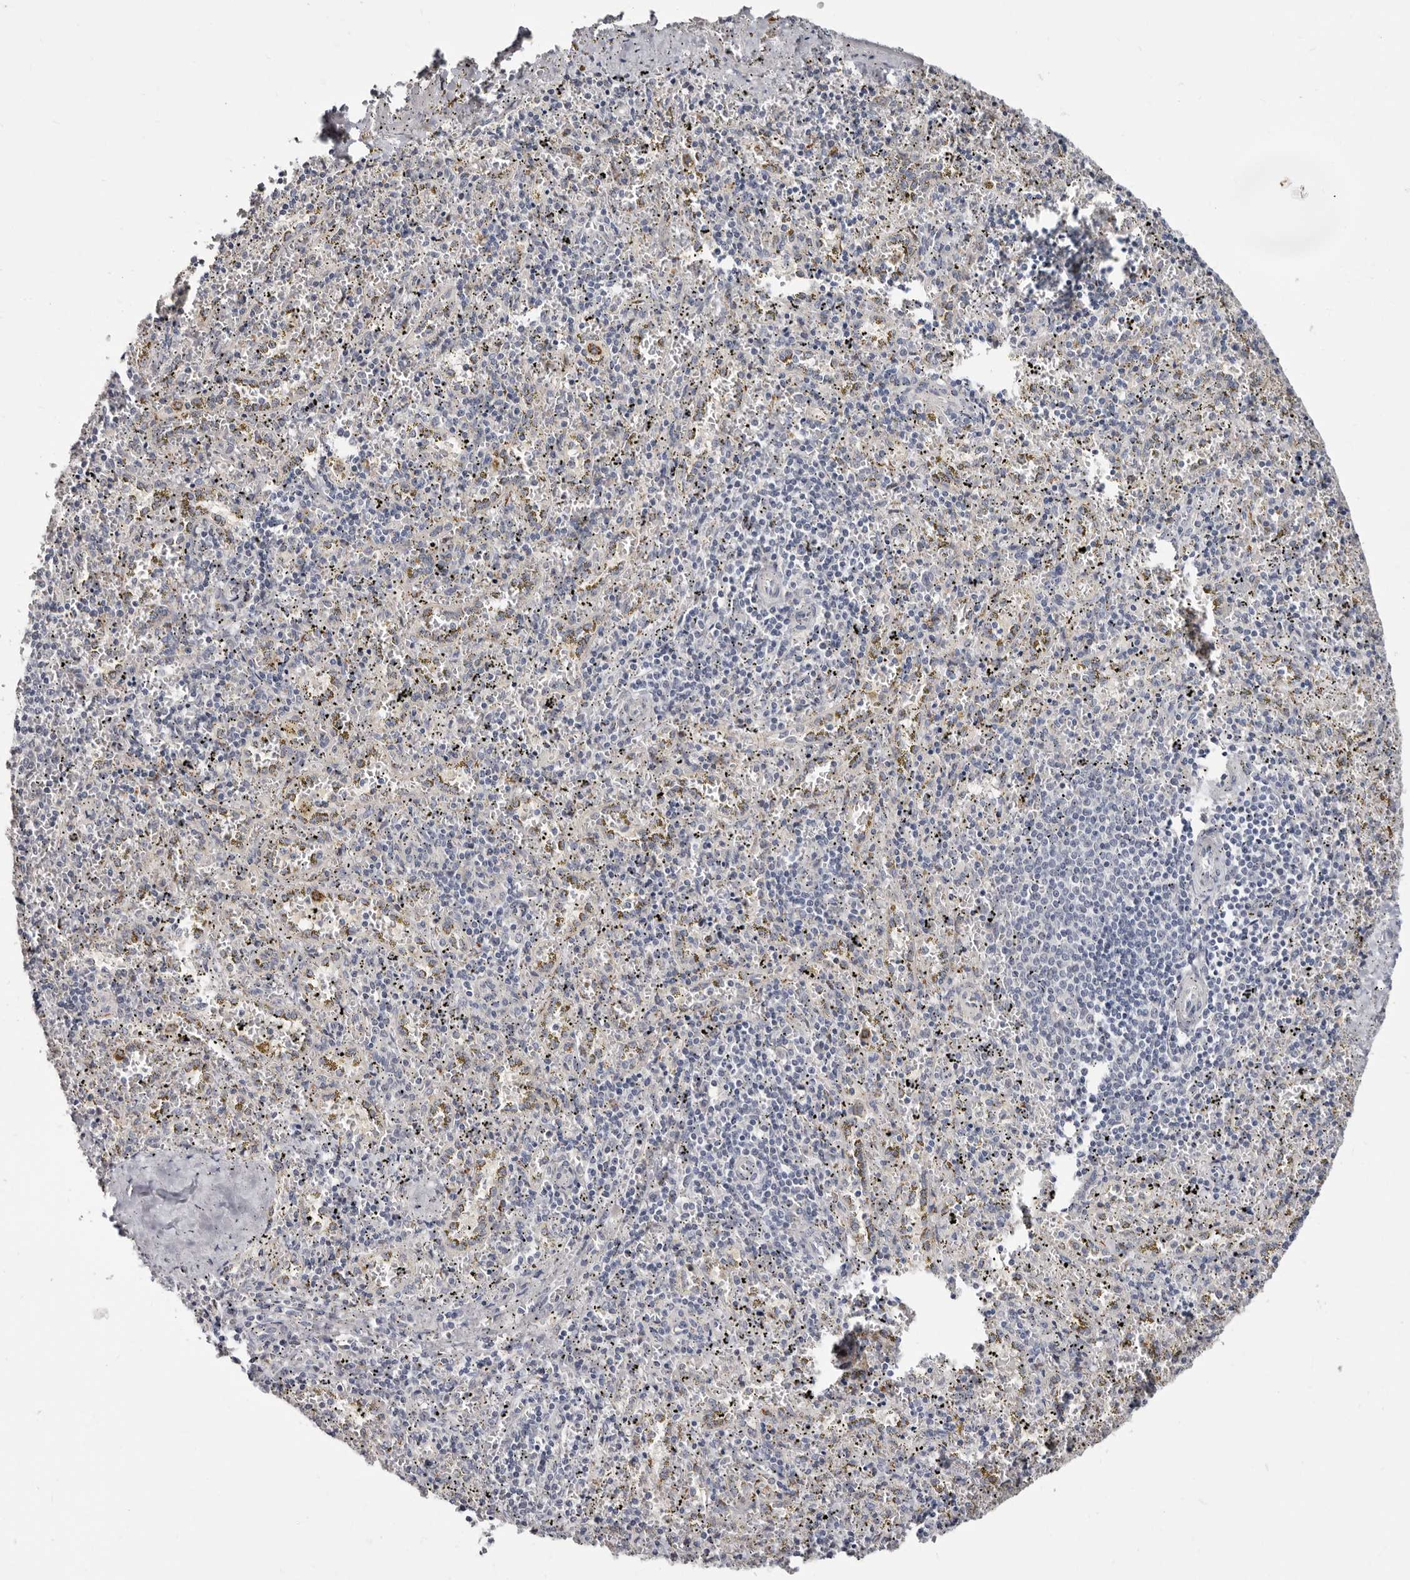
{"staining": {"intensity": "negative", "quantity": "none", "location": "none"}, "tissue": "spleen", "cell_type": "Cells in red pulp", "image_type": "normal", "snomed": [{"axis": "morphology", "description": "Normal tissue, NOS"}, {"axis": "topography", "description": "Spleen"}], "caption": "IHC image of unremarkable spleen: spleen stained with DAB displays no significant protein expression in cells in red pulp. (Brightfield microscopy of DAB immunohistochemistry at high magnification).", "gene": "KLHL4", "patient": {"sex": "male", "age": 11}}